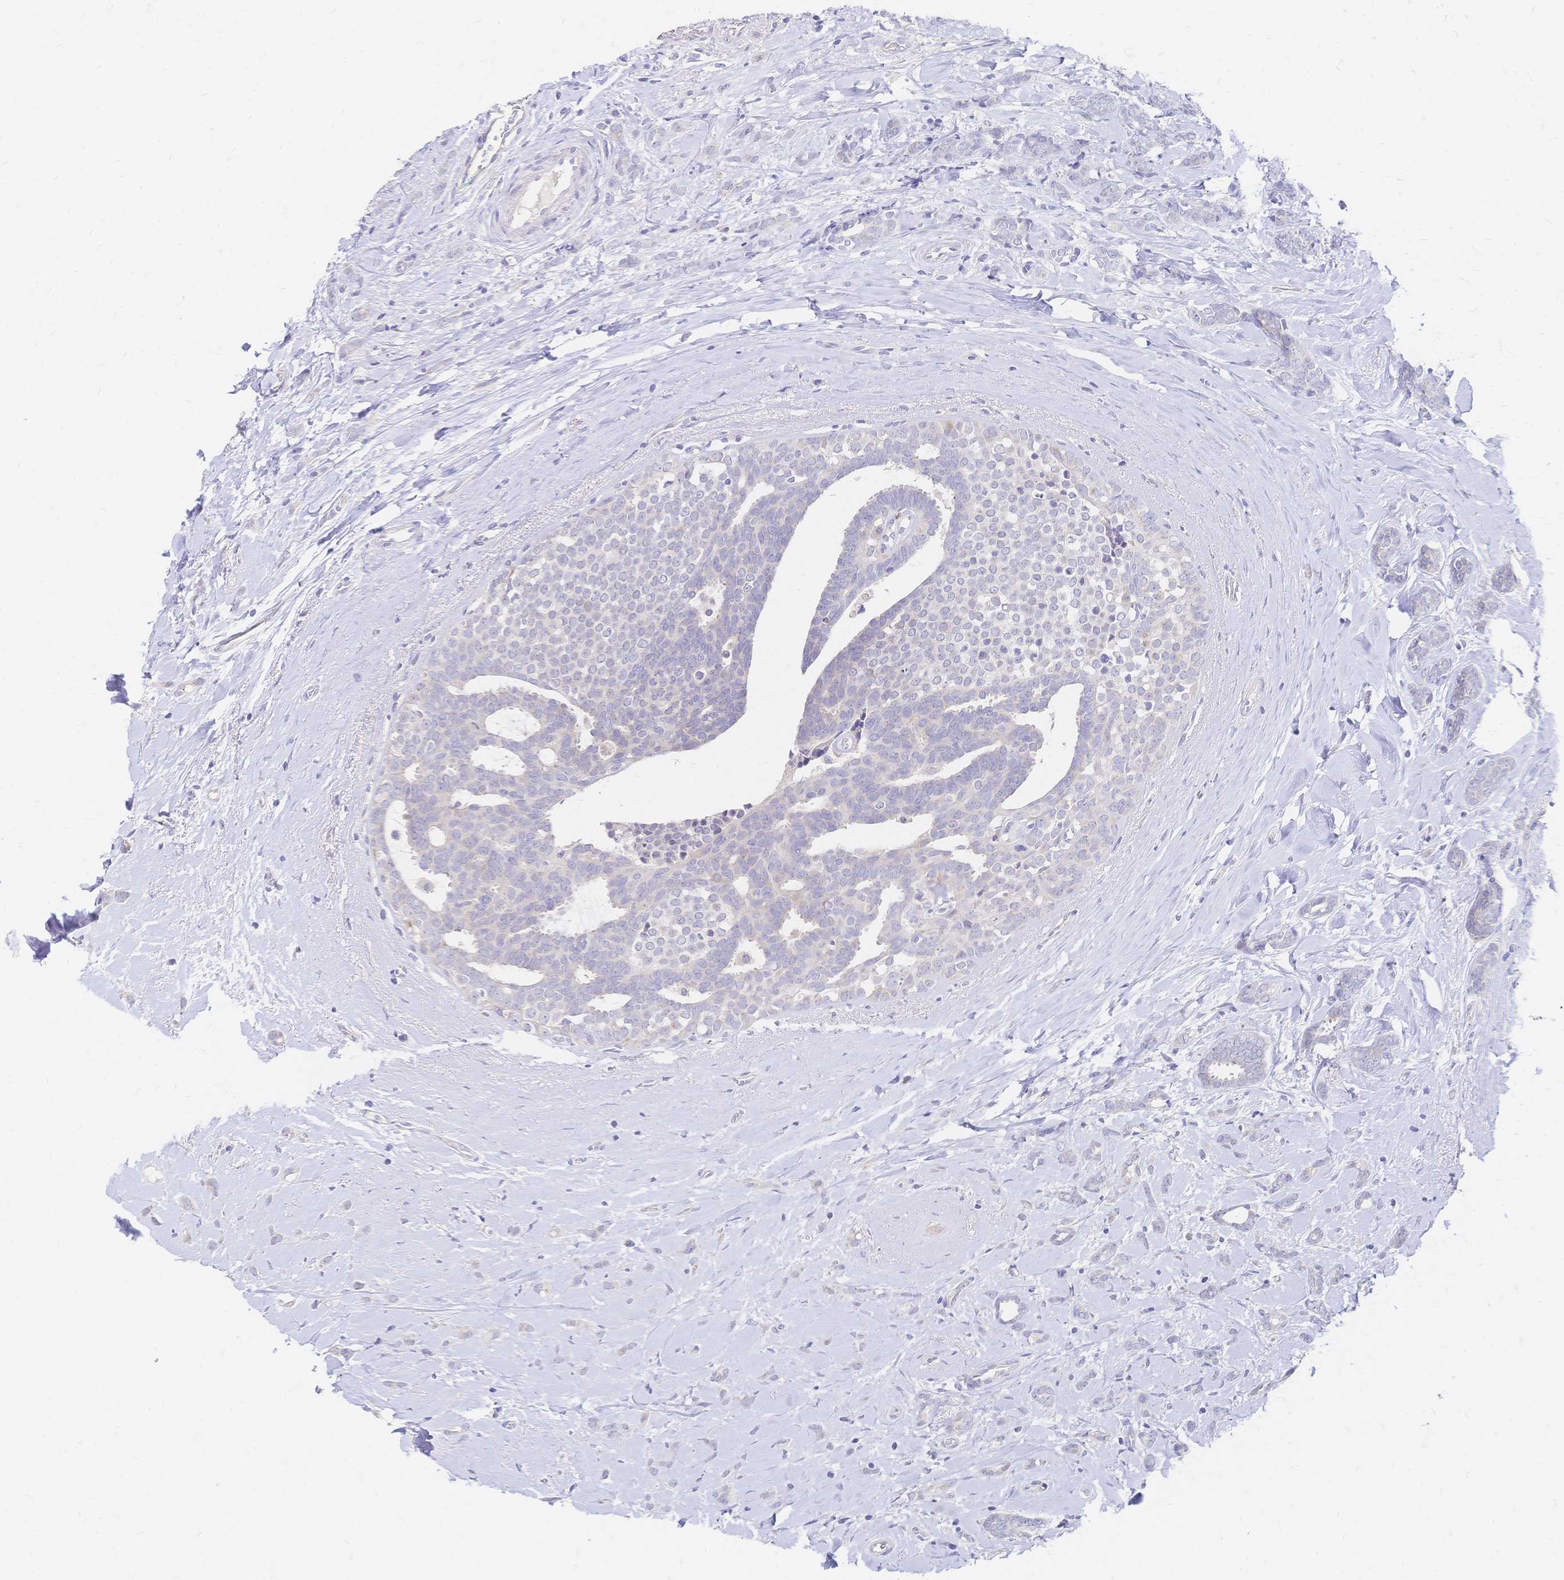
{"staining": {"intensity": "negative", "quantity": "none", "location": "none"}, "tissue": "breast cancer", "cell_type": "Tumor cells", "image_type": "cancer", "snomed": [{"axis": "morphology", "description": "Intraductal carcinoma, in situ"}, {"axis": "morphology", "description": "Duct carcinoma"}, {"axis": "morphology", "description": "Lobular carcinoma, in situ"}, {"axis": "topography", "description": "Breast"}], "caption": "Tumor cells show no significant positivity in breast cancer.", "gene": "VWC2L", "patient": {"sex": "female", "age": 44}}